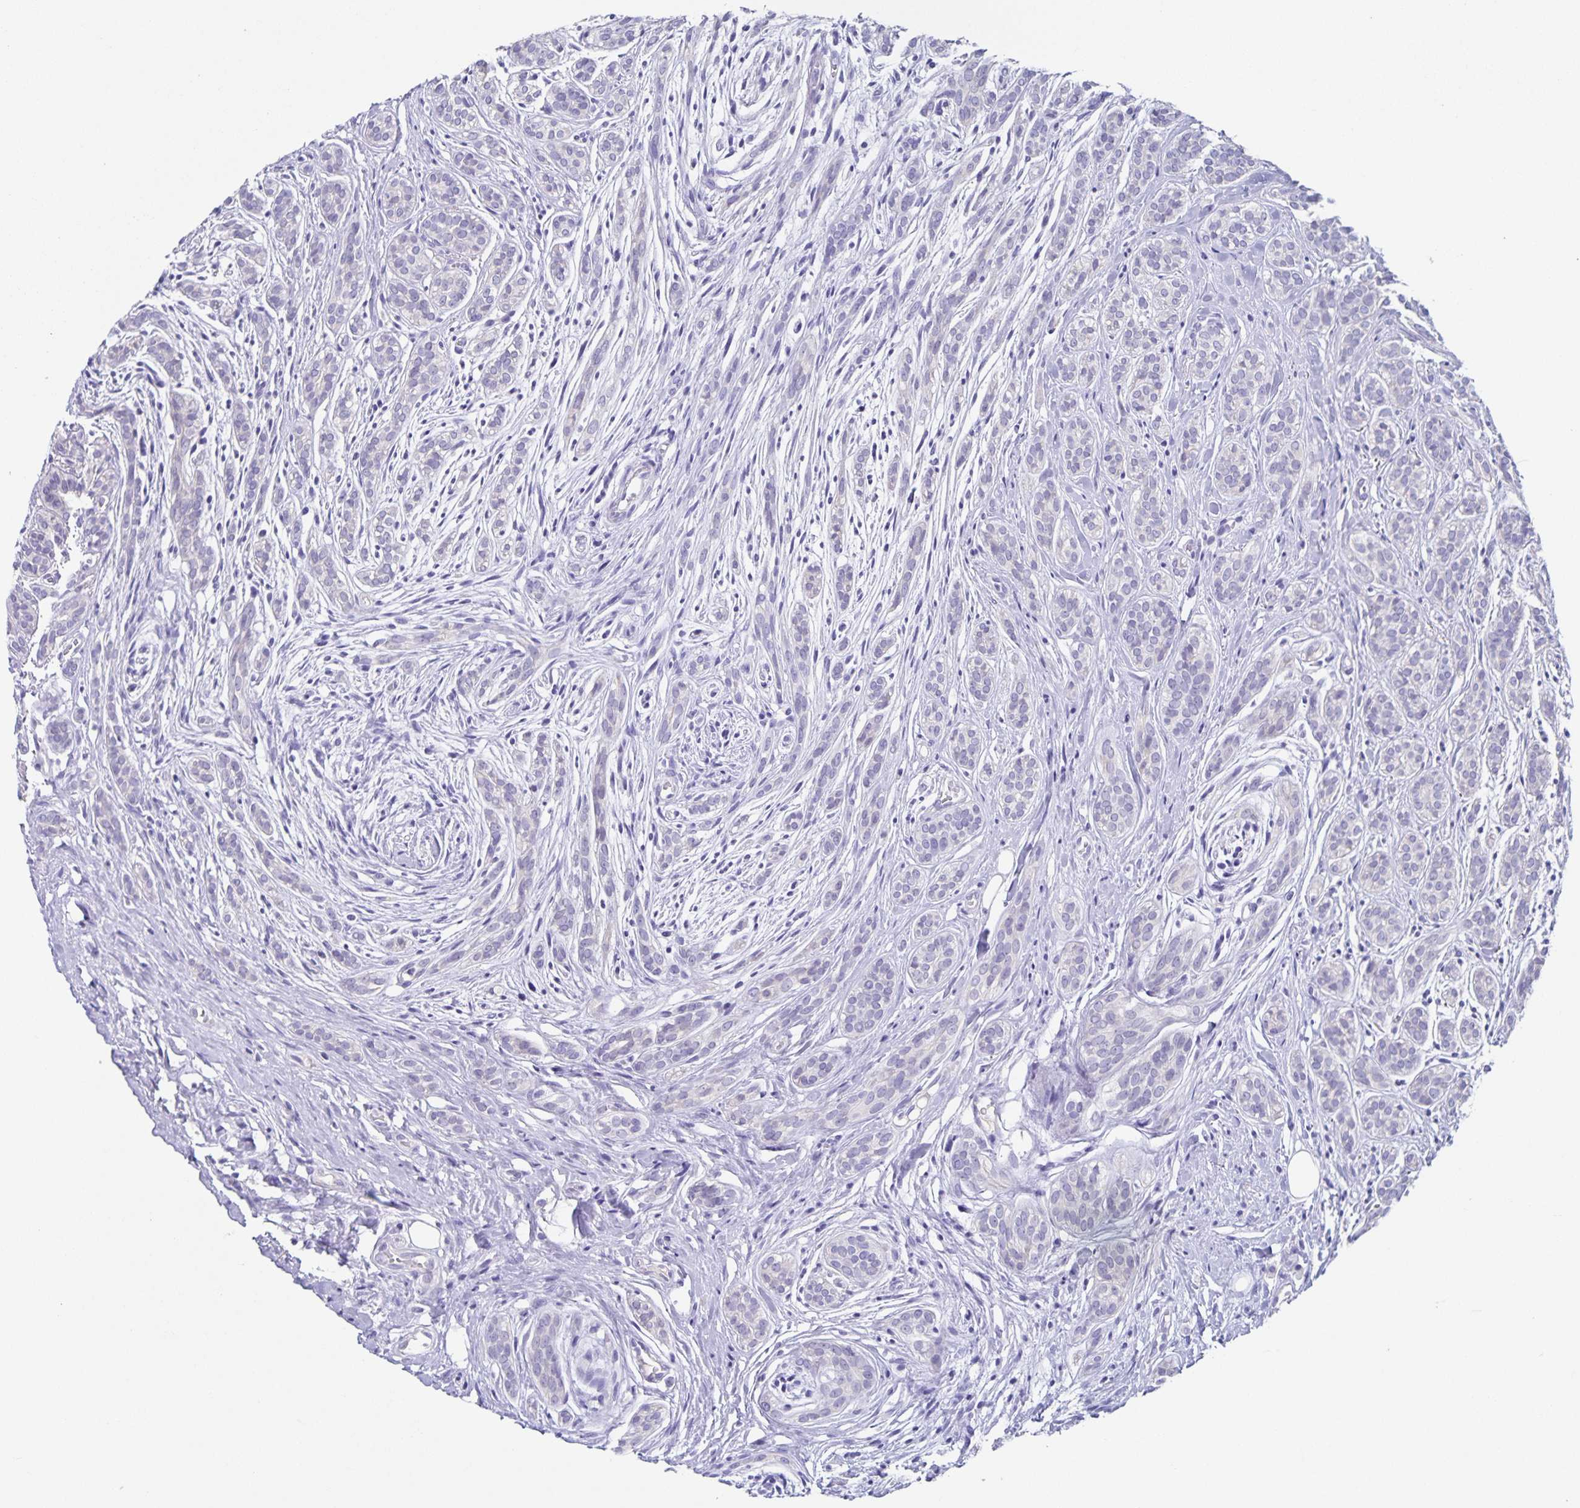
{"staining": {"intensity": "negative", "quantity": "none", "location": "none"}, "tissue": "head and neck cancer", "cell_type": "Tumor cells", "image_type": "cancer", "snomed": [{"axis": "morphology", "description": "Adenocarcinoma, NOS"}, {"axis": "topography", "description": "Head-Neck"}], "caption": "A photomicrograph of head and neck adenocarcinoma stained for a protein demonstrates no brown staining in tumor cells.", "gene": "RPL36A", "patient": {"sex": "female", "age": 57}}